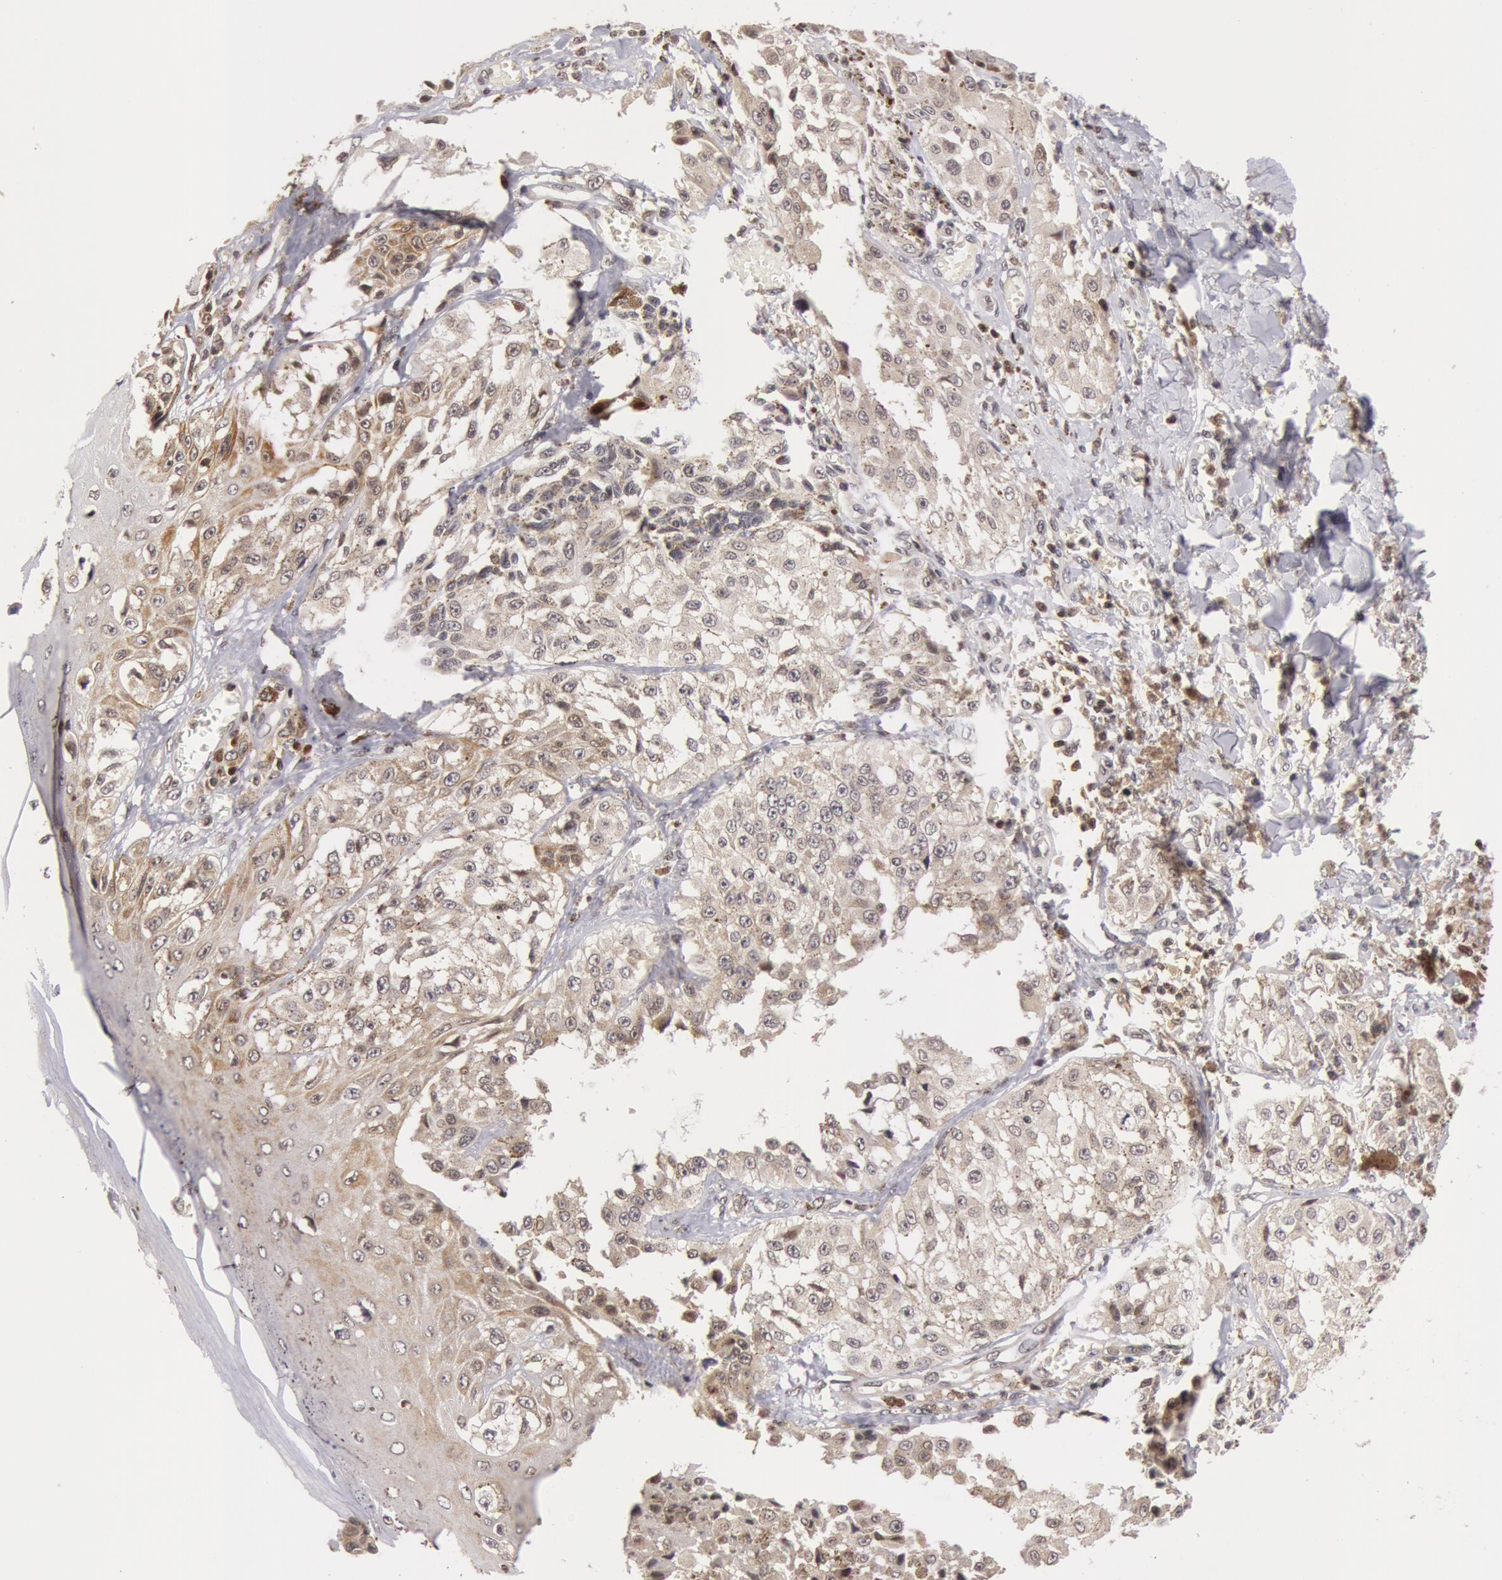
{"staining": {"intensity": "weak", "quantity": "<25%", "location": "nuclear"}, "tissue": "melanoma", "cell_type": "Tumor cells", "image_type": "cancer", "snomed": [{"axis": "morphology", "description": "Malignant melanoma, NOS"}, {"axis": "topography", "description": "Skin"}], "caption": "Immunohistochemical staining of human melanoma exhibits no significant staining in tumor cells.", "gene": "ZNF350", "patient": {"sex": "female", "age": 82}}